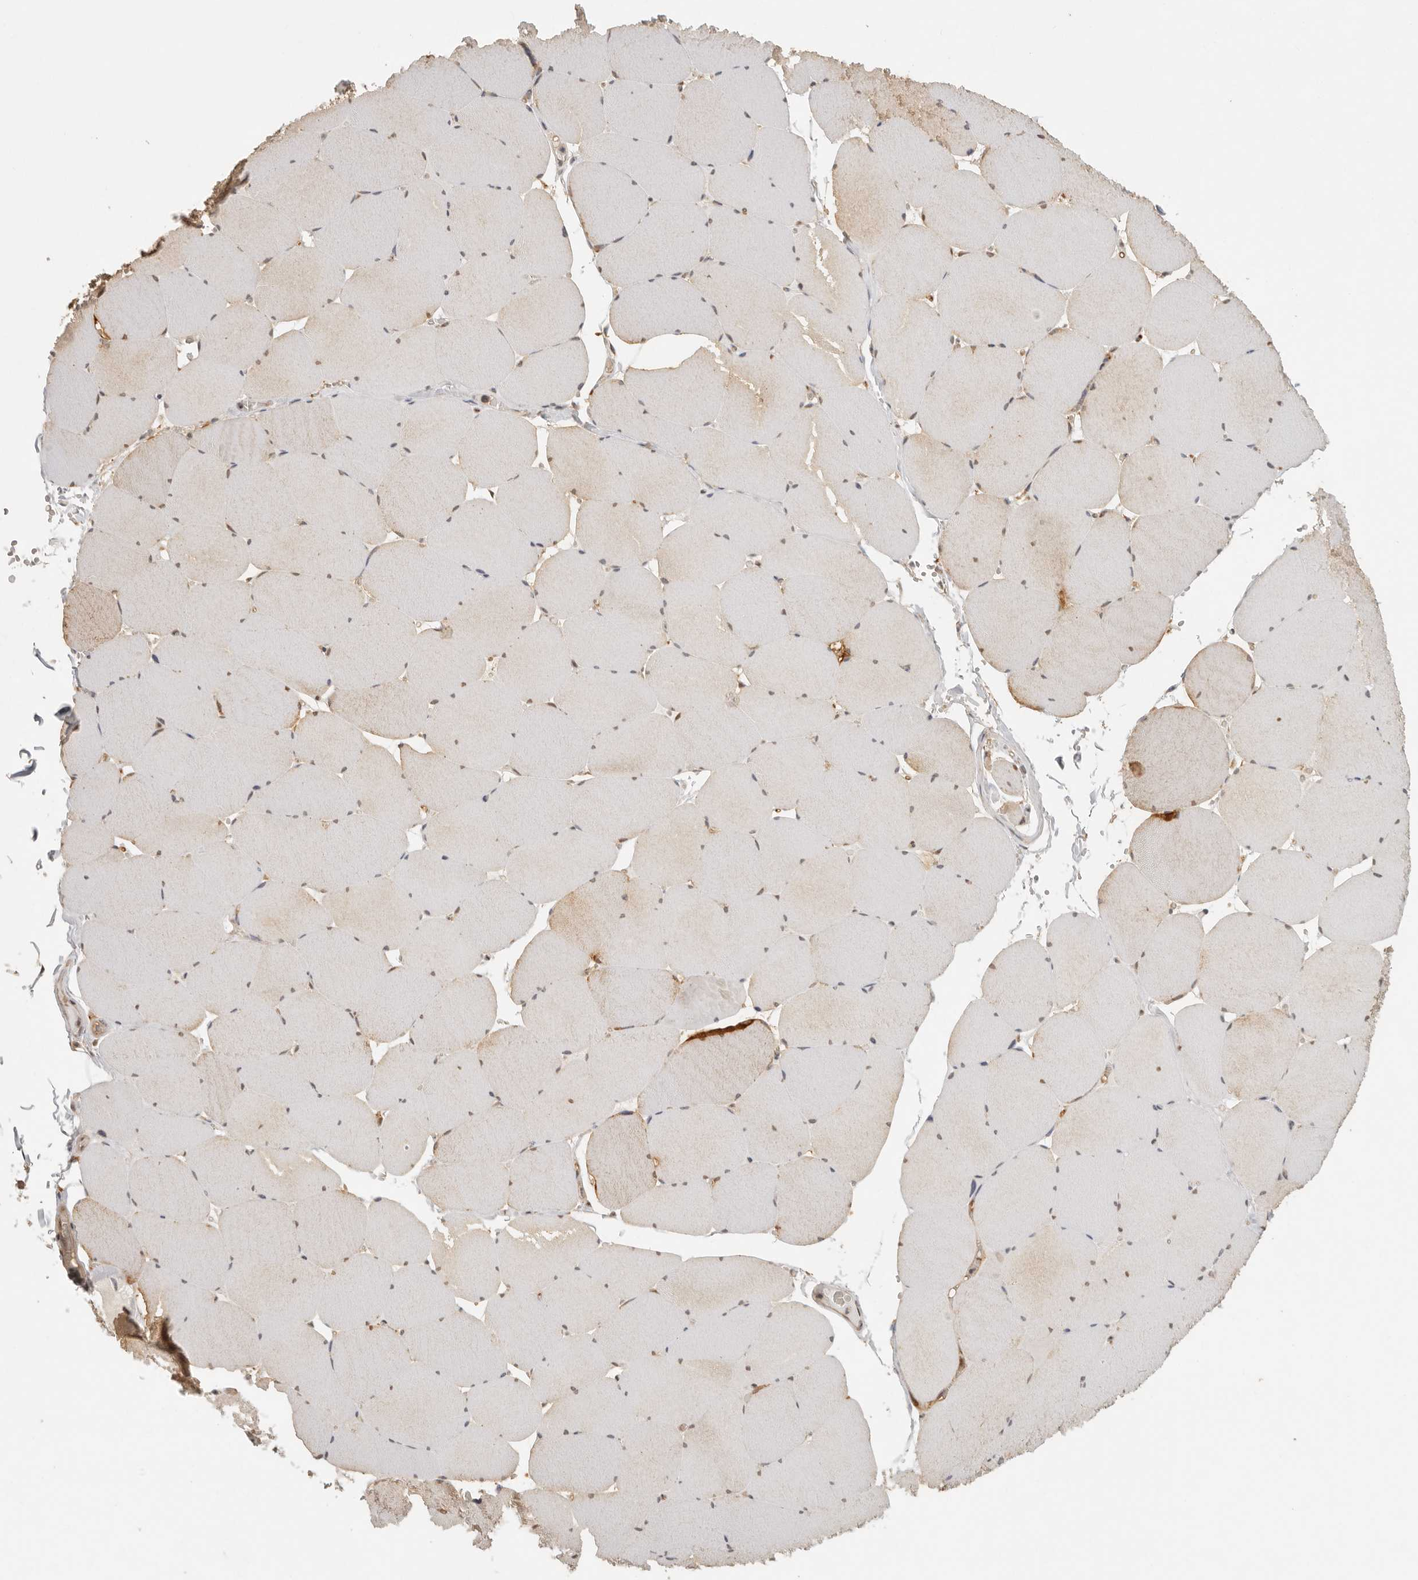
{"staining": {"intensity": "moderate", "quantity": "<25%", "location": "cytoplasmic/membranous"}, "tissue": "skeletal muscle", "cell_type": "Myocytes", "image_type": "normal", "snomed": [{"axis": "morphology", "description": "Normal tissue, NOS"}, {"axis": "topography", "description": "Skeletal muscle"}, {"axis": "topography", "description": "Head-Neck"}], "caption": "Immunohistochemical staining of normal skeletal muscle exhibits low levels of moderate cytoplasmic/membranous expression in about <25% of myocytes. (IHC, brightfield microscopy, high magnification).", "gene": "PSMA5", "patient": {"sex": "male", "age": 66}}